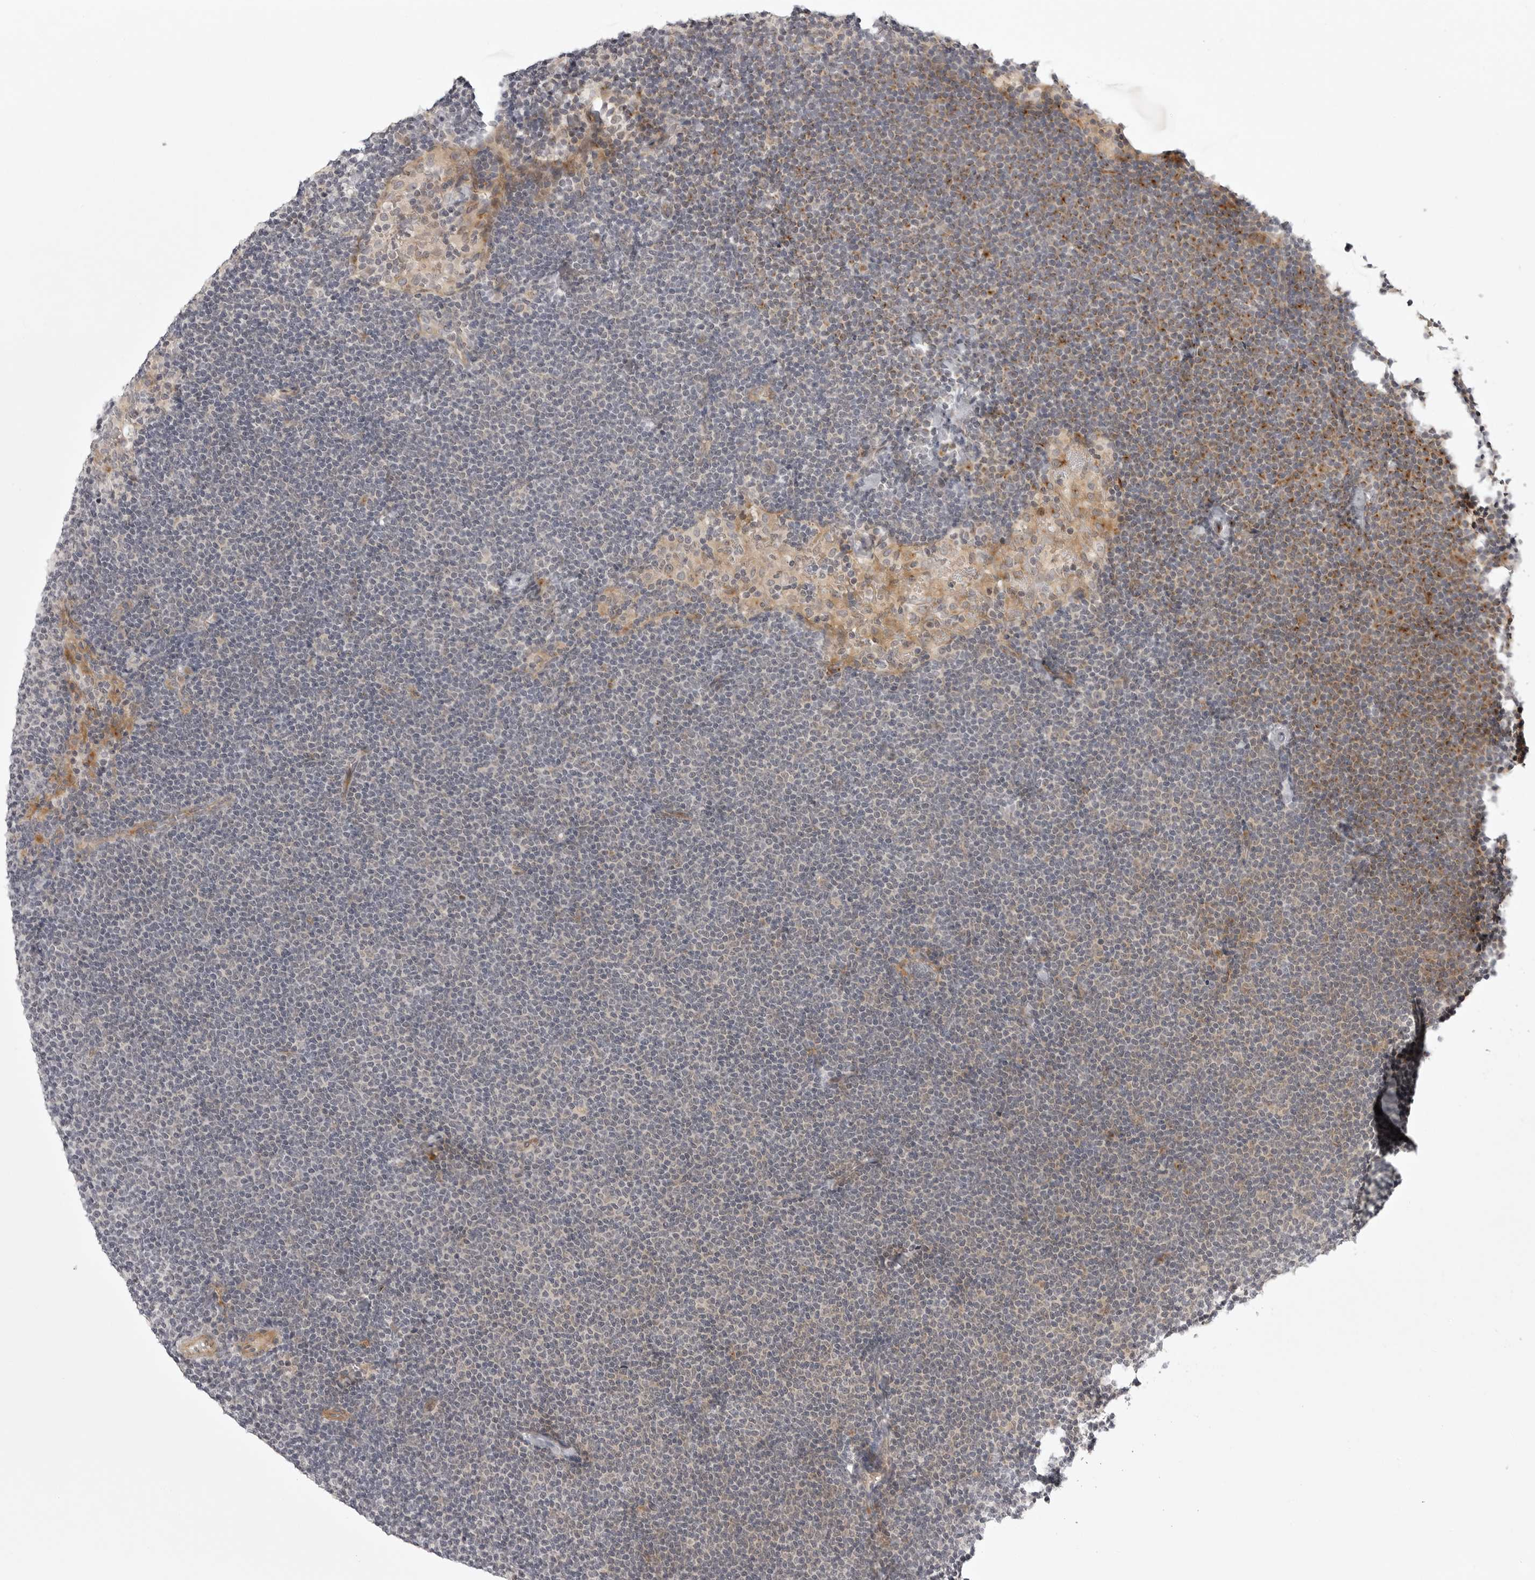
{"staining": {"intensity": "negative", "quantity": "none", "location": "none"}, "tissue": "lymphoma", "cell_type": "Tumor cells", "image_type": "cancer", "snomed": [{"axis": "morphology", "description": "Malignant lymphoma, non-Hodgkin's type, Low grade"}, {"axis": "topography", "description": "Lymph node"}], "caption": "Micrograph shows no significant protein staining in tumor cells of lymphoma. Nuclei are stained in blue.", "gene": "CD300LD", "patient": {"sex": "female", "age": 53}}